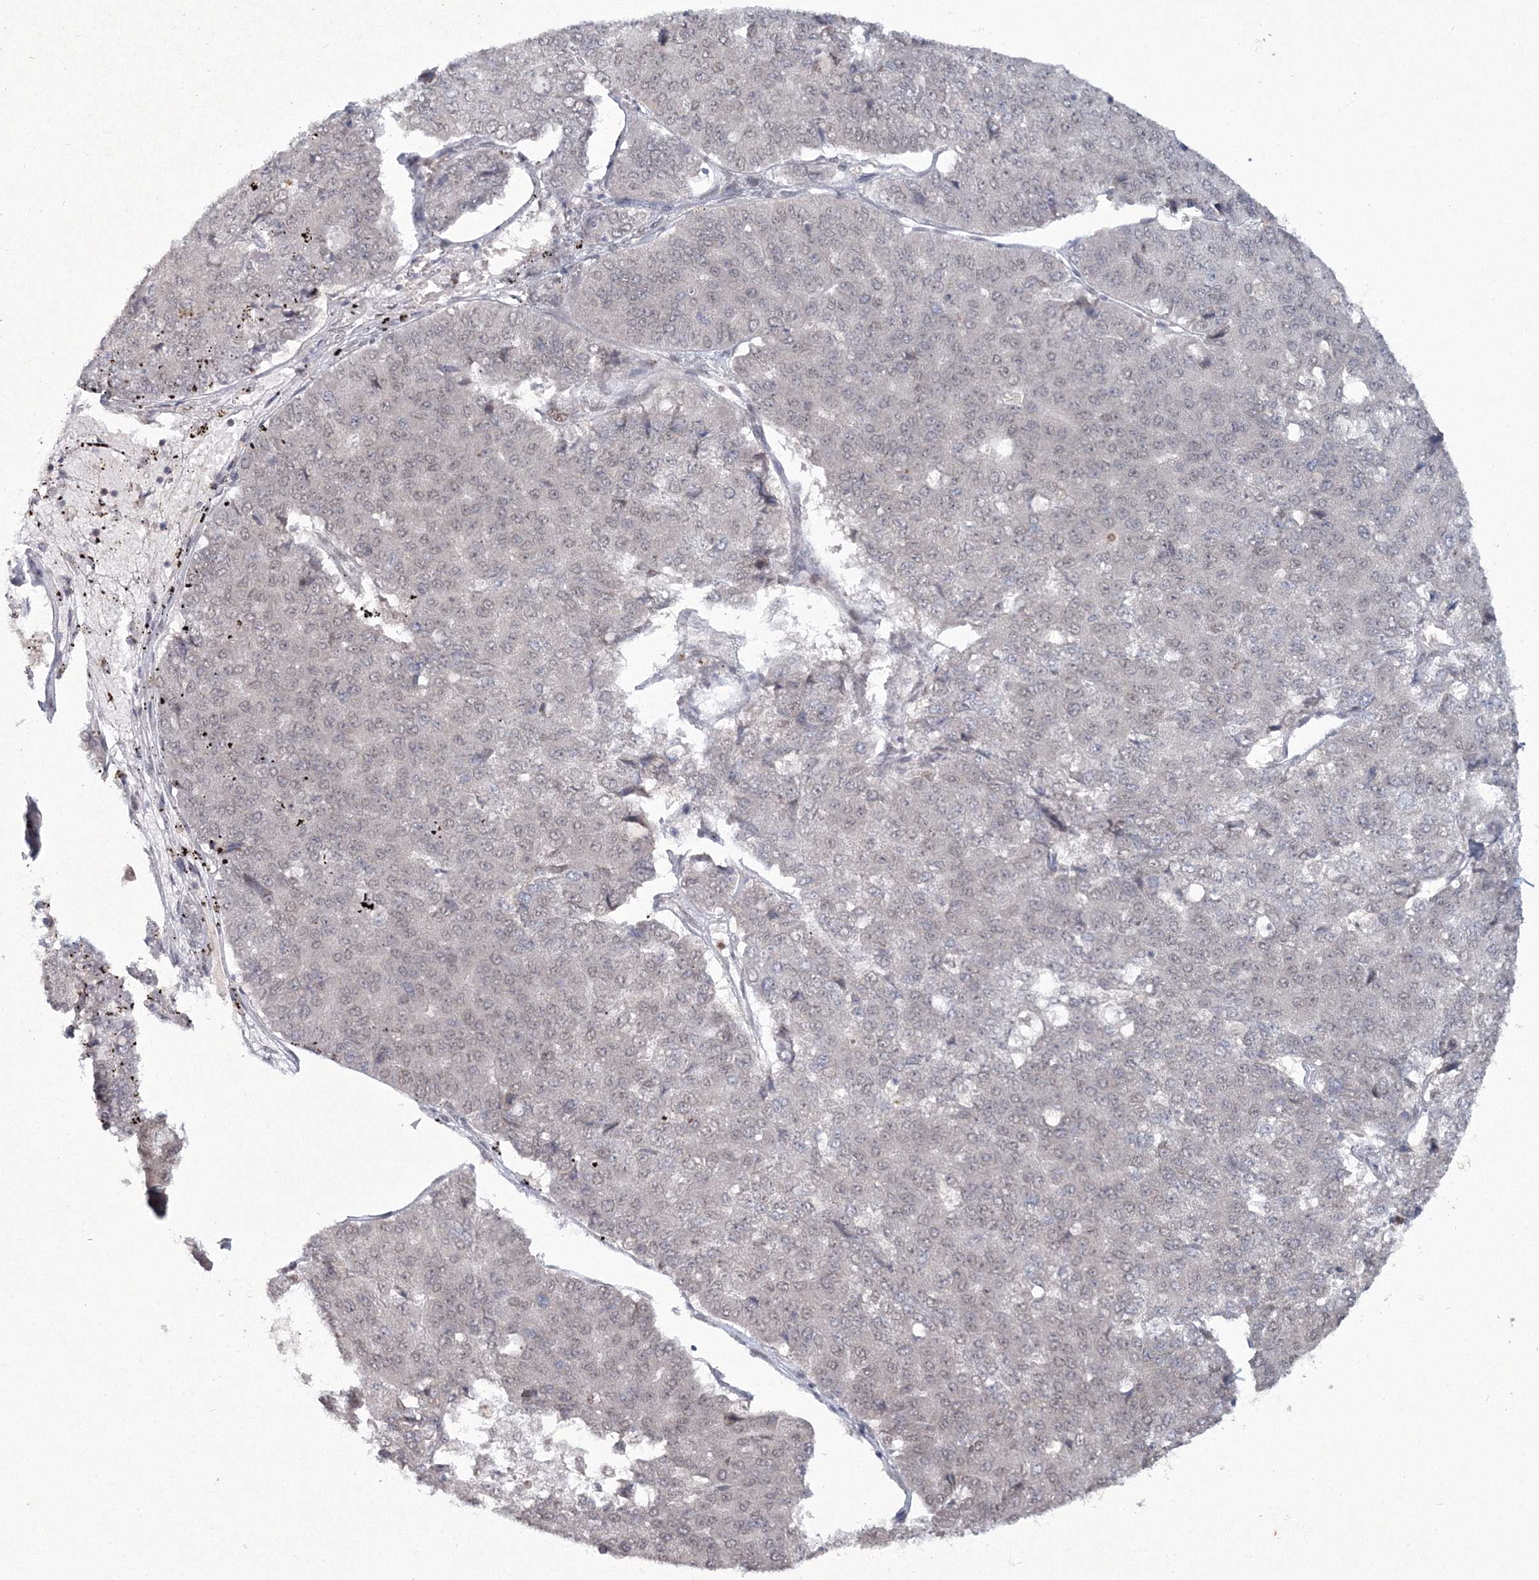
{"staining": {"intensity": "negative", "quantity": "none", "location": "none"}, "tissue": "pancreatic cancer", "cell_type": "Tumor cells", "image_type": "cancer", "snomed": [{"axis": "morphology", "description": "Adenocarcinoma, NOS"}, {"axis": "topography", "description": "Pancreas"}], "caption": "Immunohistochemical staining of human pancreatic cancer reveals no significant expression in tumor cells. (Brightfield microscopy of DAB (3,3'-diaminobenzidine) immunohistochemistry at high magnification).", "gene": "C3orf33", "patient": {"sex": "male", "age": 50}}